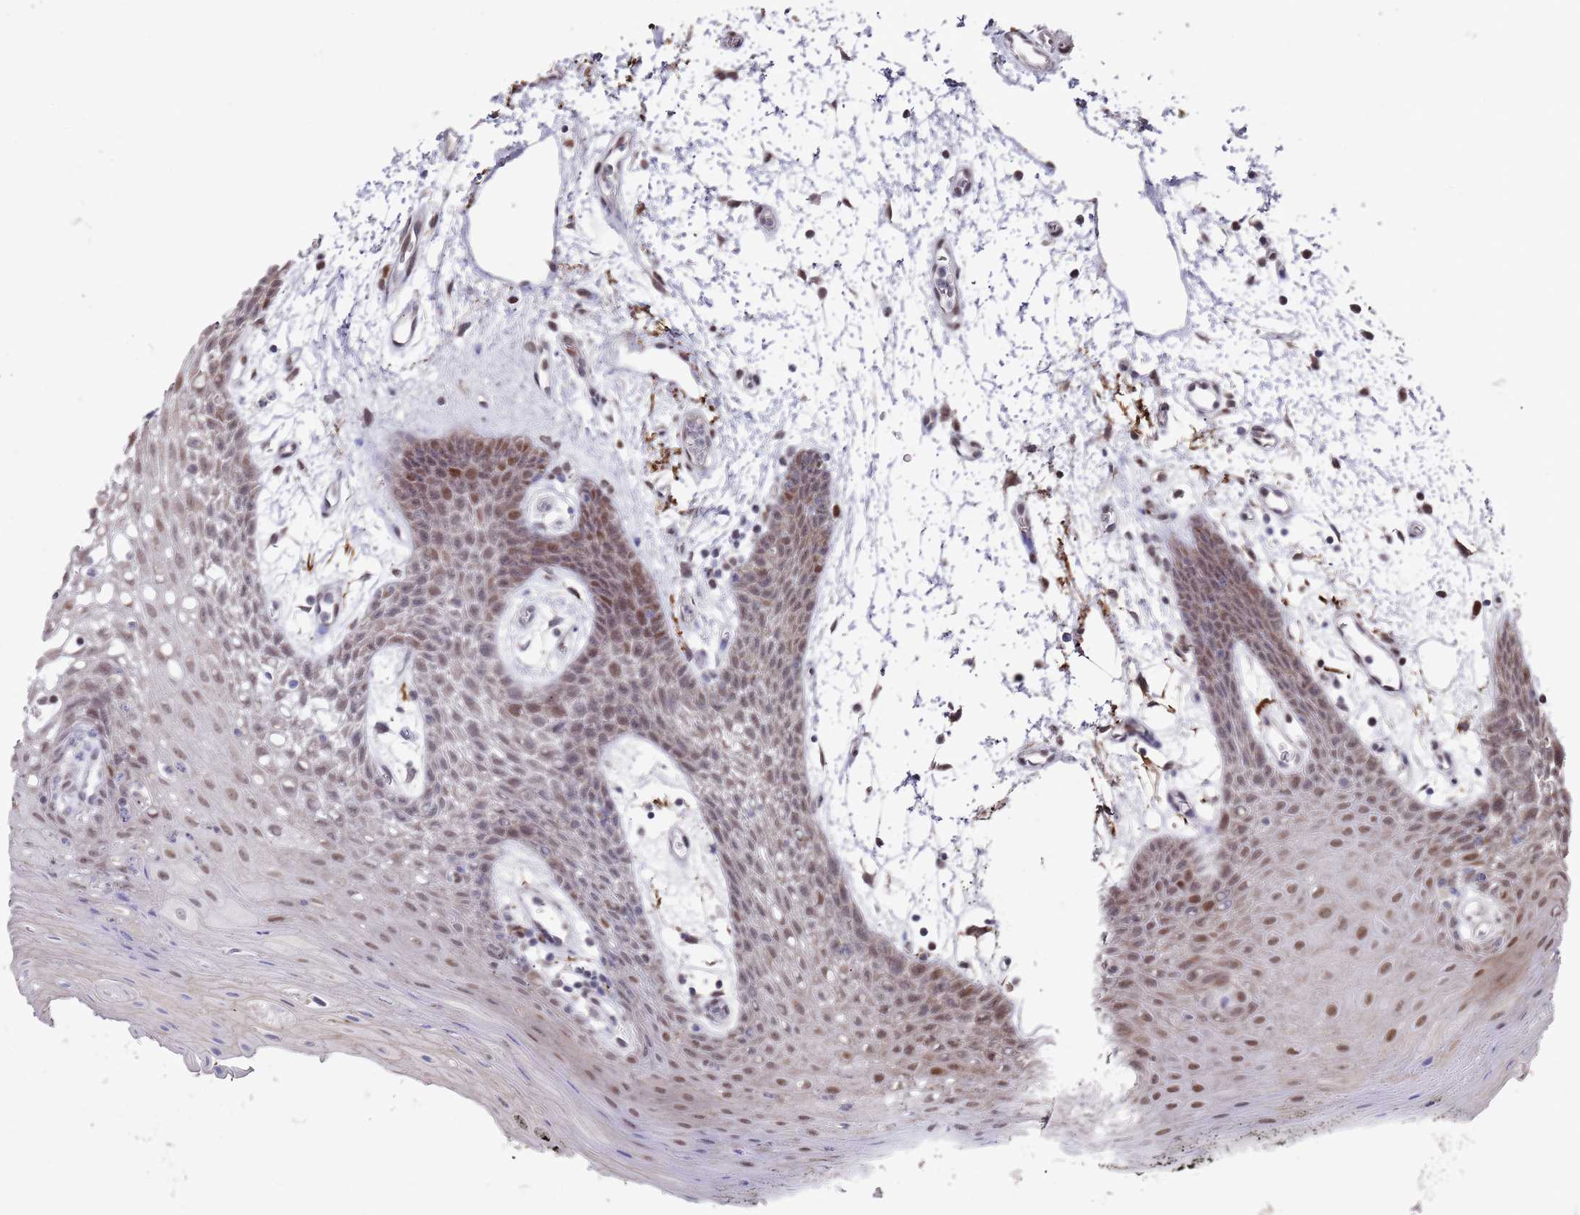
{"staining": {"intensity": "moderate", "quantity": ">75%", "location": "nuclear"}, "tissue": "oral mucosa", "cell_type": "Squamous epithelial cells", "image_type": "normal", "snomed": [{"axis": "morphology", "description": "Normal tissue, NOS"}, {"axis": "topography", "description": "Oral tissue"}, {"axis": "topography", "description": "Tounge, NOS"}], "caption": "Oral mucosa stained for a protein demonstrates moderate nuclear positivity in squamous epithelial cells. (DAB (3,3'-diaminobenzidine) IHC, brown staining for protein, blue staining for nuclei).", "gene": "COPS6", "patient": {"sex": "female", "age": 59}}